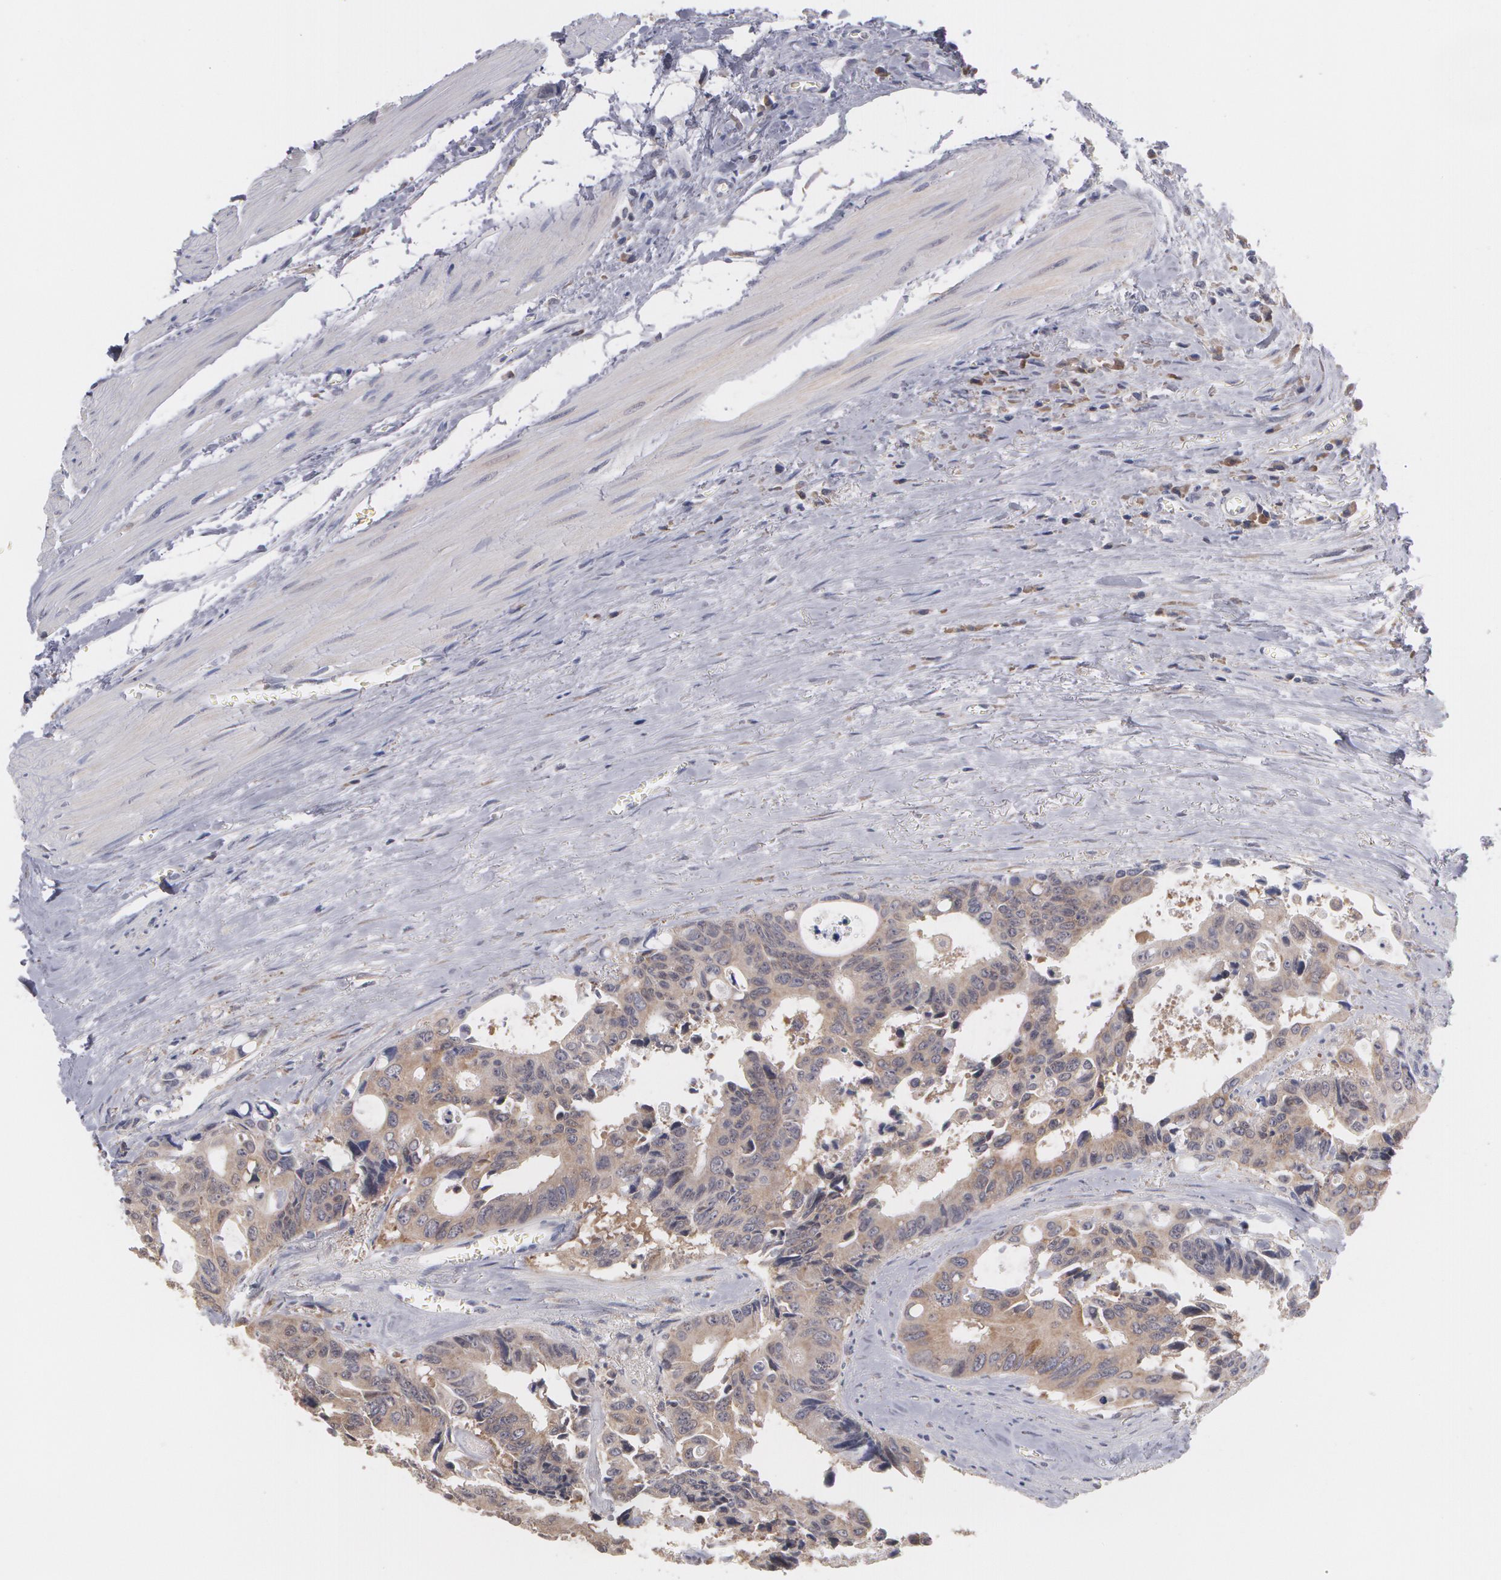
{"staining": {"intensity": "moderate", "quantity": ">75%", "location": "cytoplasmic/membranous"}, "tissue": "colorectal cancer", "cell_type": "Tumor cells", "image_type": "cancer", "snomed": [{"axis": "morphology", "description": "Adenocarcinoma, NOS"}, {"axis": "topography", "description": "Rectum"}], "caption": "This micrograph demonstrates immunohistochemistry staining of colorectal adenocarcinoma, with medium moderate cytoplasmic/membranous positivity in about >75% of tumor cells.", "gene": "MTHFD1", "patient": {"sex": "male", "age": 76}}